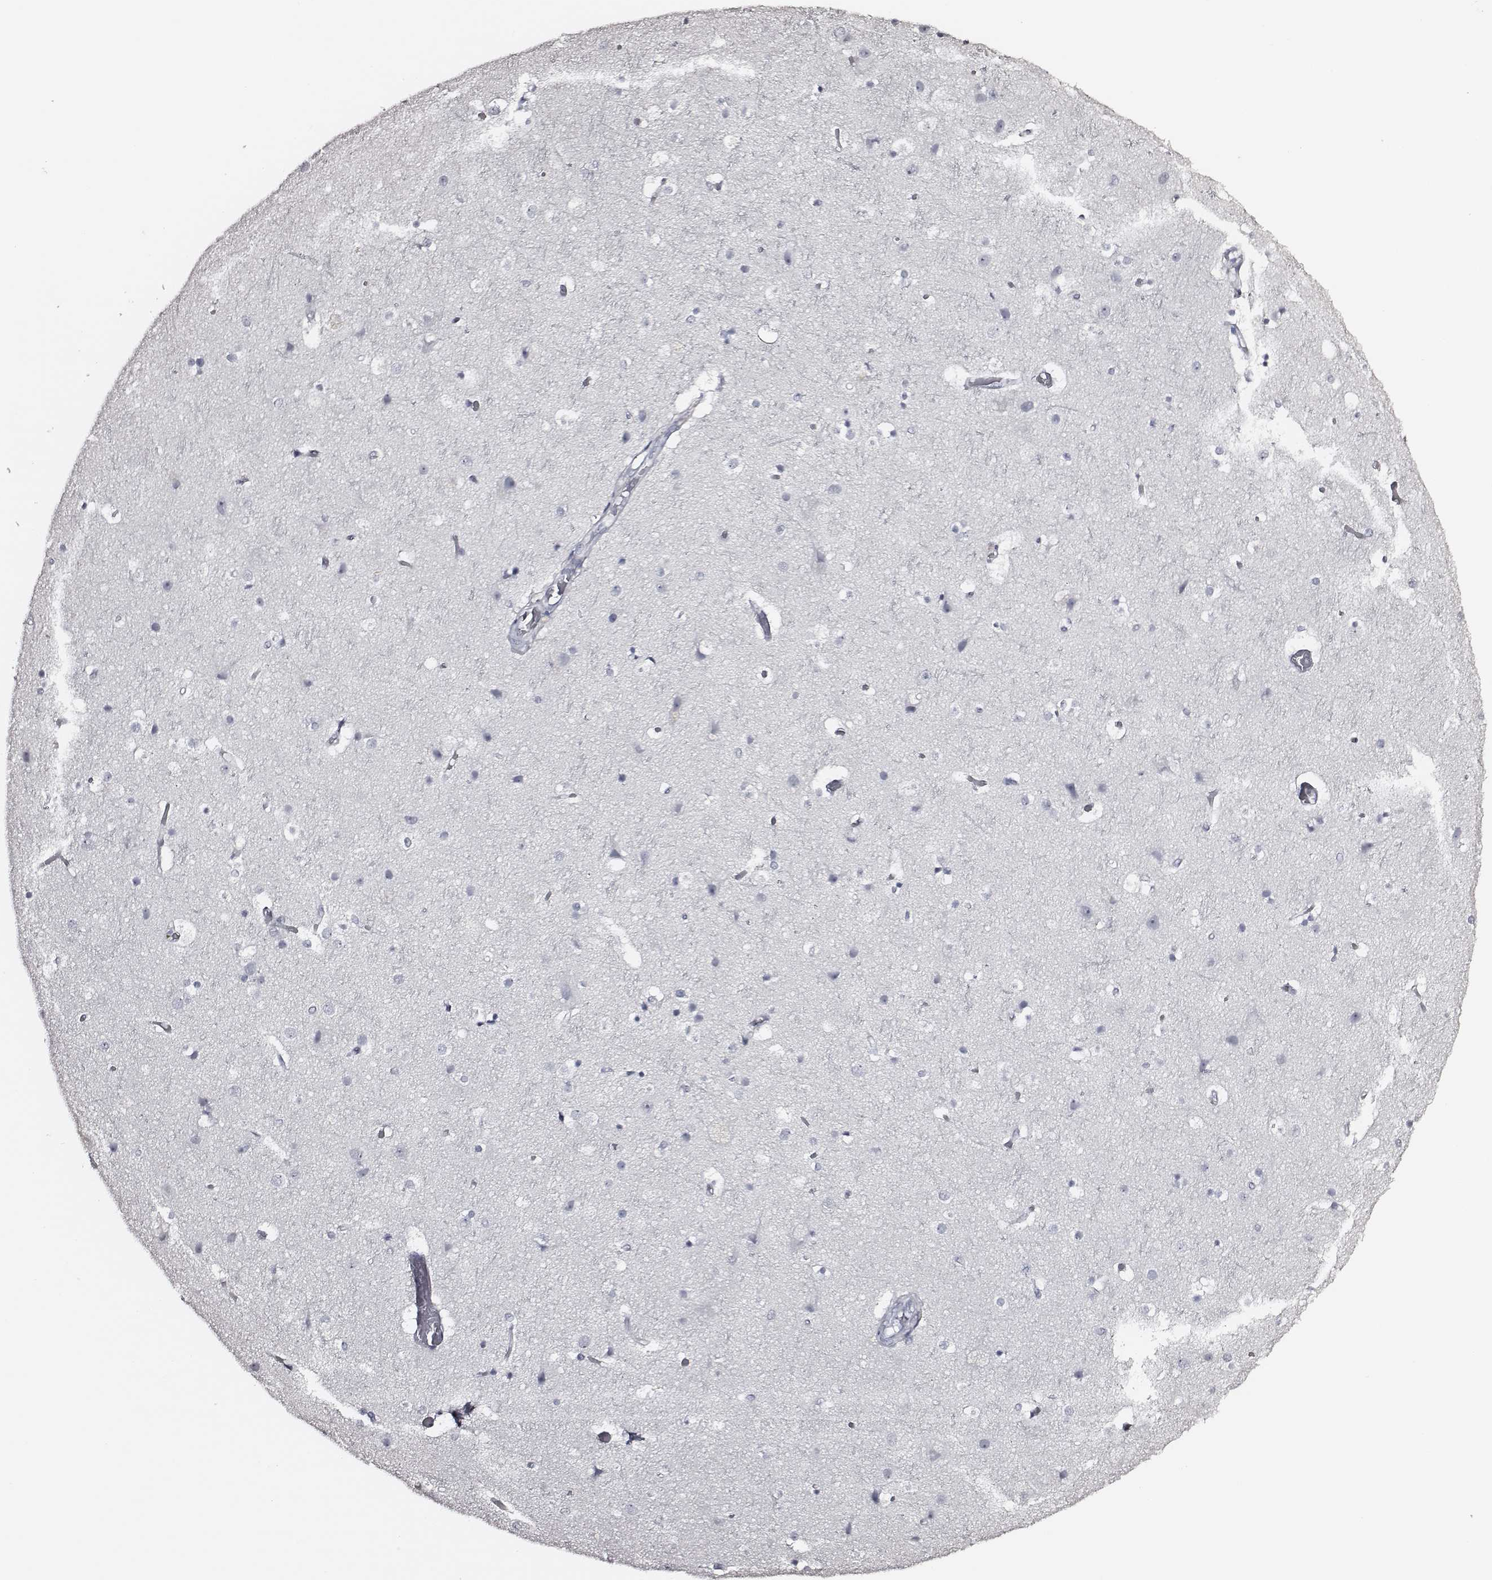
{"staining": {"intensity": "negative", "quantity": "none", "location": "none"}, "tissue": "cerebral cortex", "cell_type": "Endothelial cells", "image_type": "normal", "snomed": [{"axis": "morphology", "description": "Normal tissue, NOS"}, {"axis": "topography", "description": "Cerebral cortex"}], "caption": "Immunohistochemistry micrograph of unremarkable cerebral cortex: human cerebral cortex stained with DAB (3,3'-diaminobenzidine) reveals no significant protein staining in endothelial cells. (Stains: DAB IHC with hematoxylin counter stain, Microscopy: brightfield microscopy at high magnification).", "gene": "DPEP1", "patient": {"sex": "female", "age": 52}}